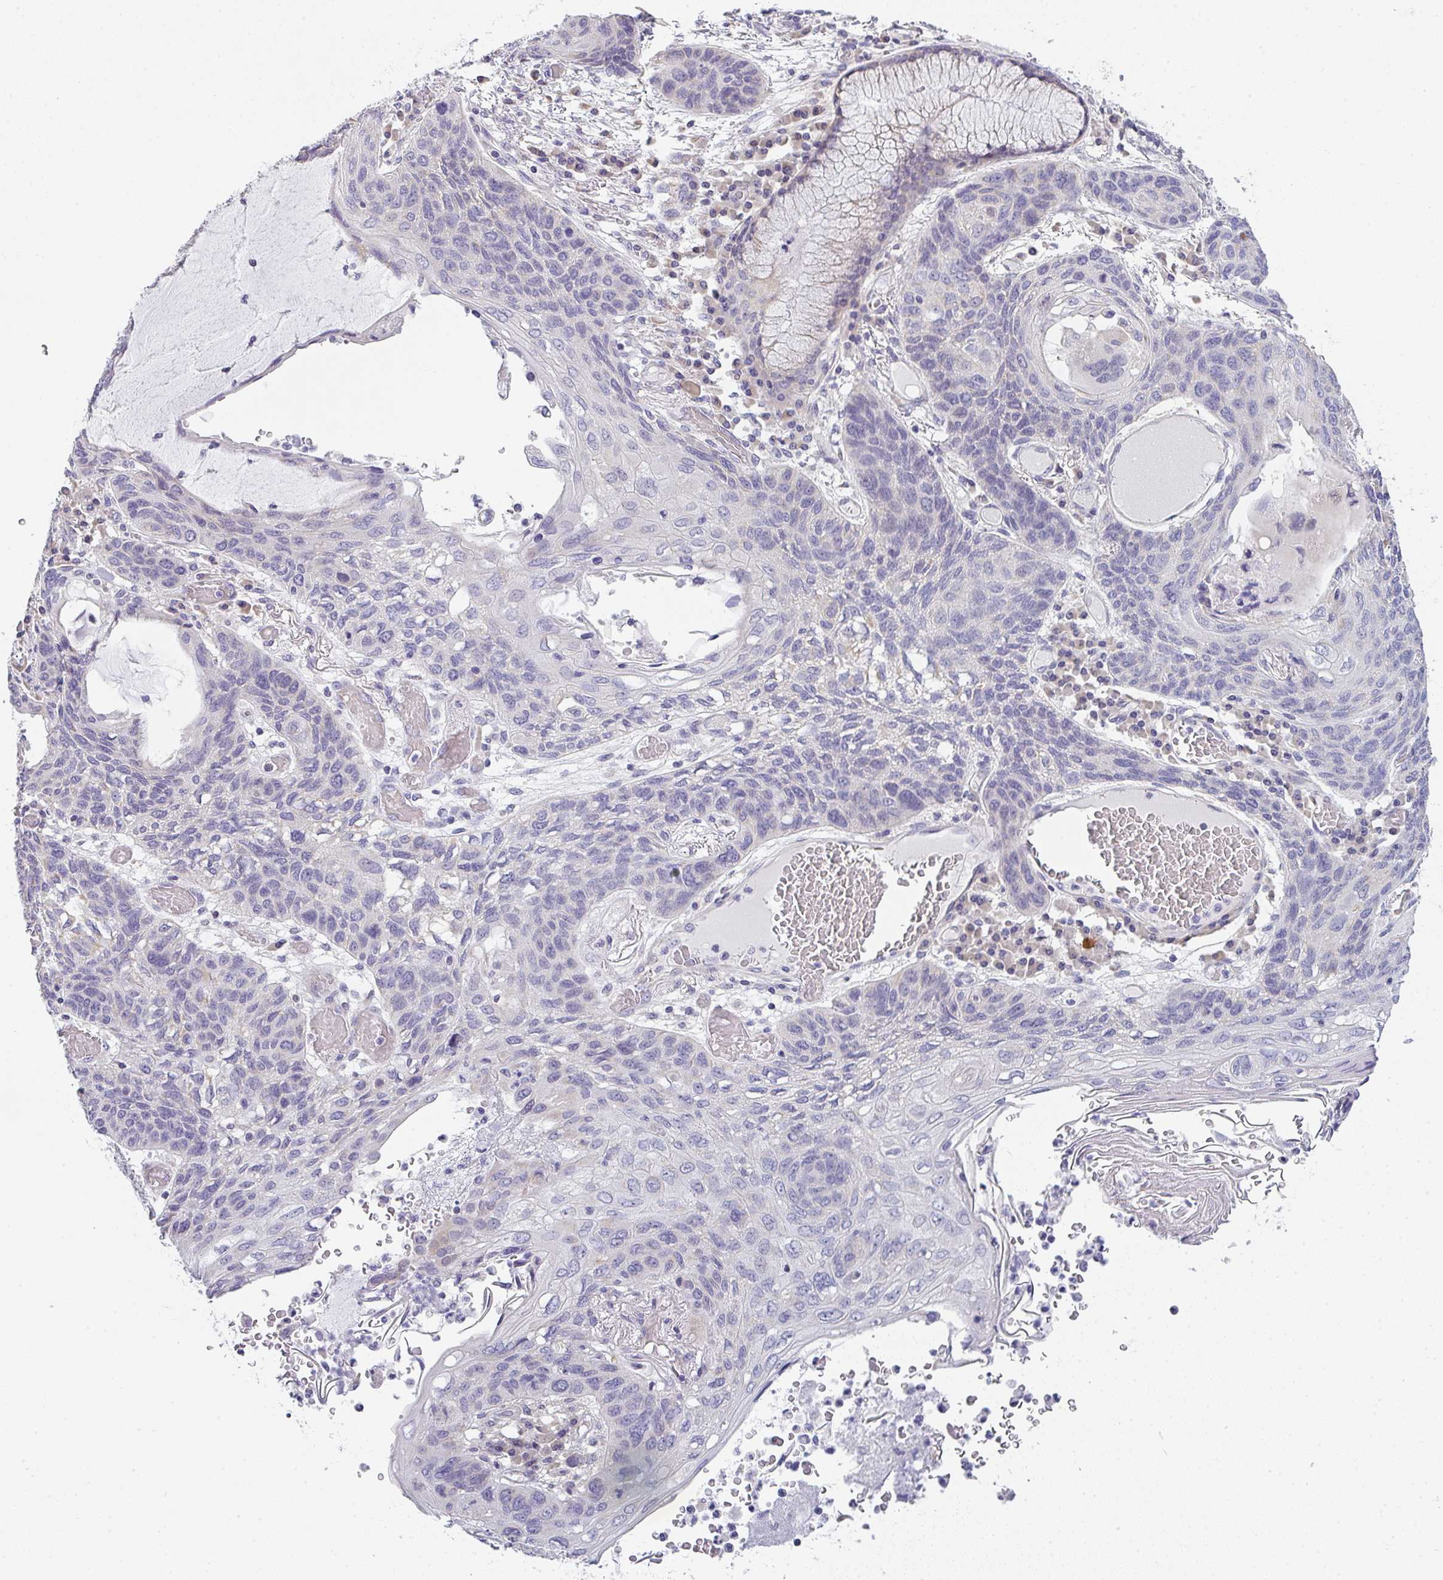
{"staining": {"intensity": "negative", "quantity": "none", "location": "none"}, "tissue": "lung cancer", "cell_type": "Tumor cells", "image_type": "cancer", "snomed": [{"axis": "morphology", "description": "Squamous cell carcinoma, NOS"}, {"axis": "morphology", "description": "Squamous cell carcinoma, metastatic, NOS"}, {"axis": "topography", "description": "Lymph node"}, {"axis": "topography", "description": "Lung"}], "caption": "The immunohistochemistry image has no significant positivity in tumor cells of lung squamous cell carcinoma tissue.", "gene": "CACNA1S", "patient": {"sex": "male", "age": 41}}